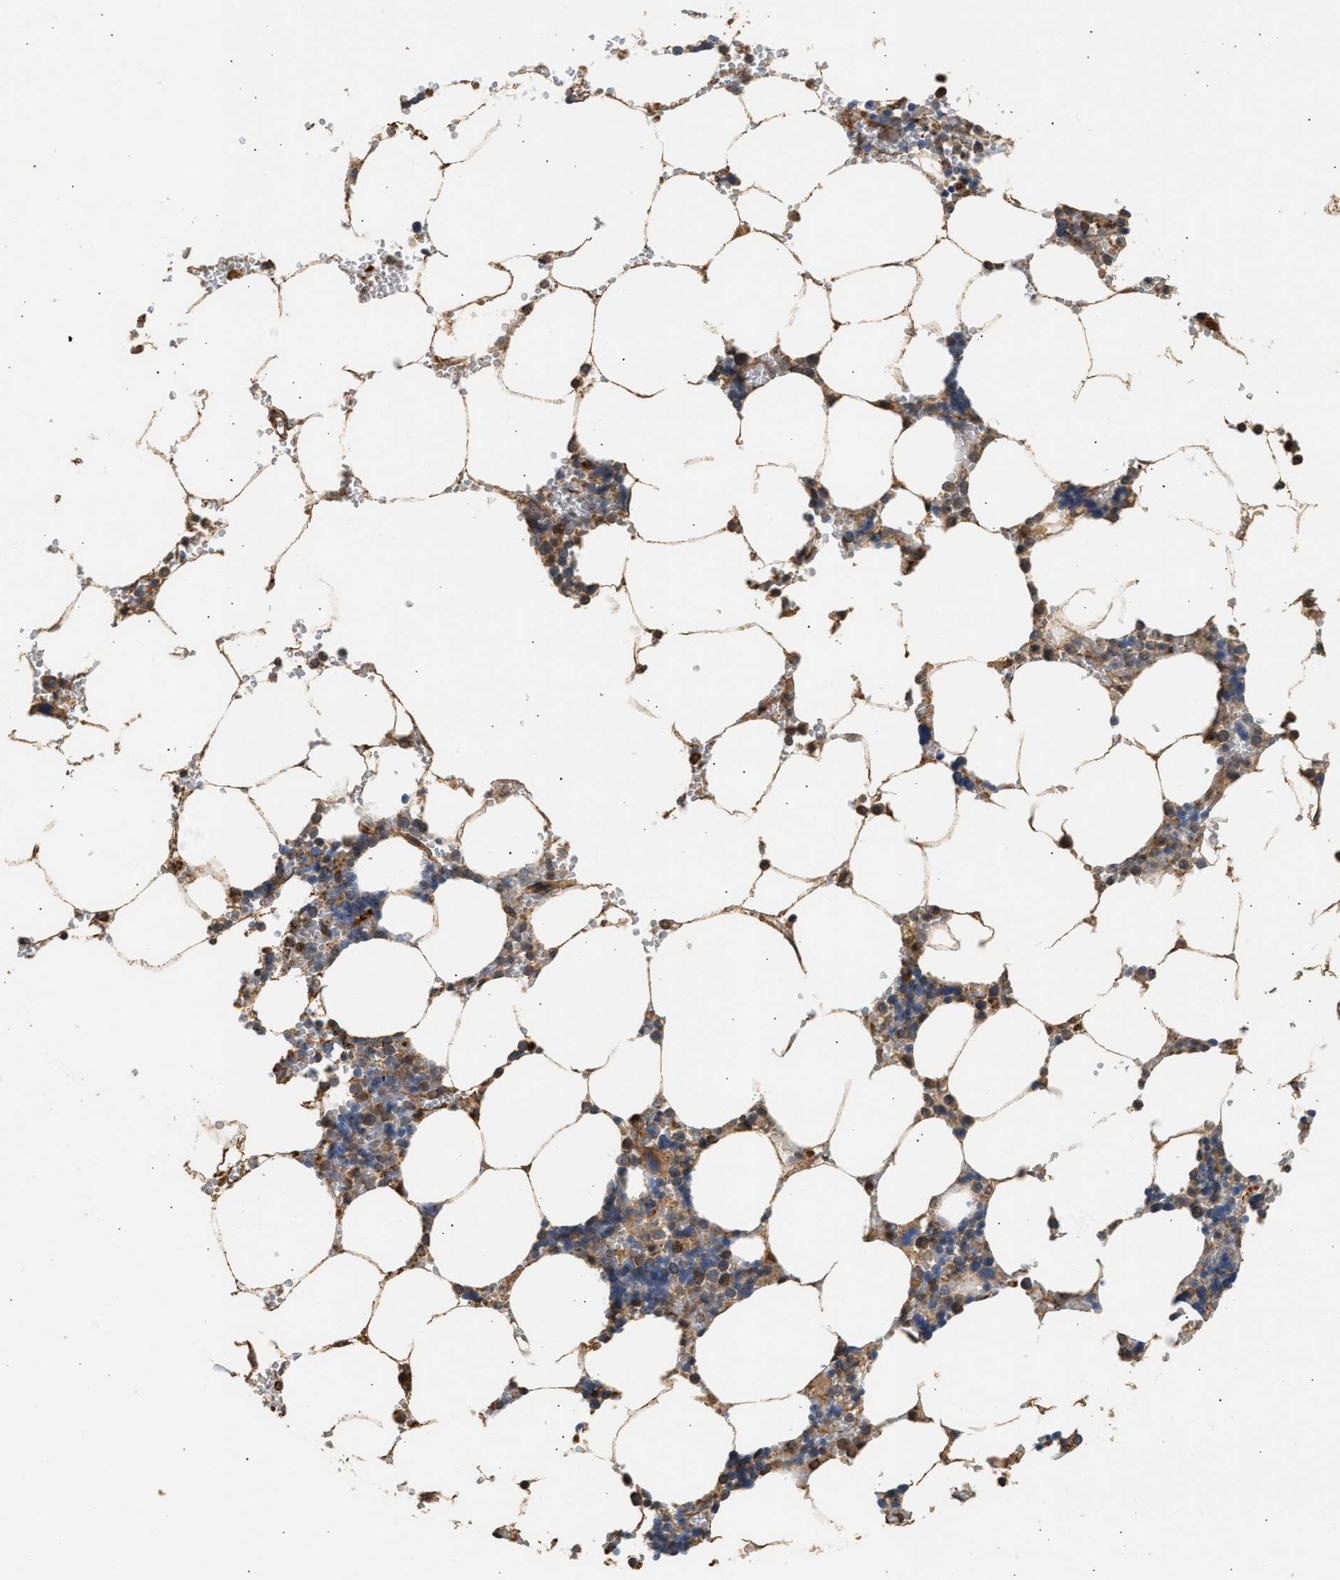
{"staining": {"intensity": "moderate", "quantity": ">75%", "location": "cytoplasmic/membranous"}, "tissue": "bone marrow", "cell_type": "Hematopoietic cells", "image_type": "normal", "snomed": [{"axis": "morphology", "description": "Normal tissue, NOS"}, {"axis": "topography", "description": "Bone marrow"}], "caption": "Immunohistochemistry staining of benign bone marrow, which reveals medium levels of moderate cytoplasmic/membranous expression in approximately >75% of hematopoietic cells indicating moderate cytoplasmic/membranous protein expression. The staining was performed using DAB (3,3'-diaminobenzidine) (brown) for protein detection and nuclei were counterstained in hematoxylin (blue).", "gene": "DUSP14", "patient": {"sex": "male", "age": 70}}